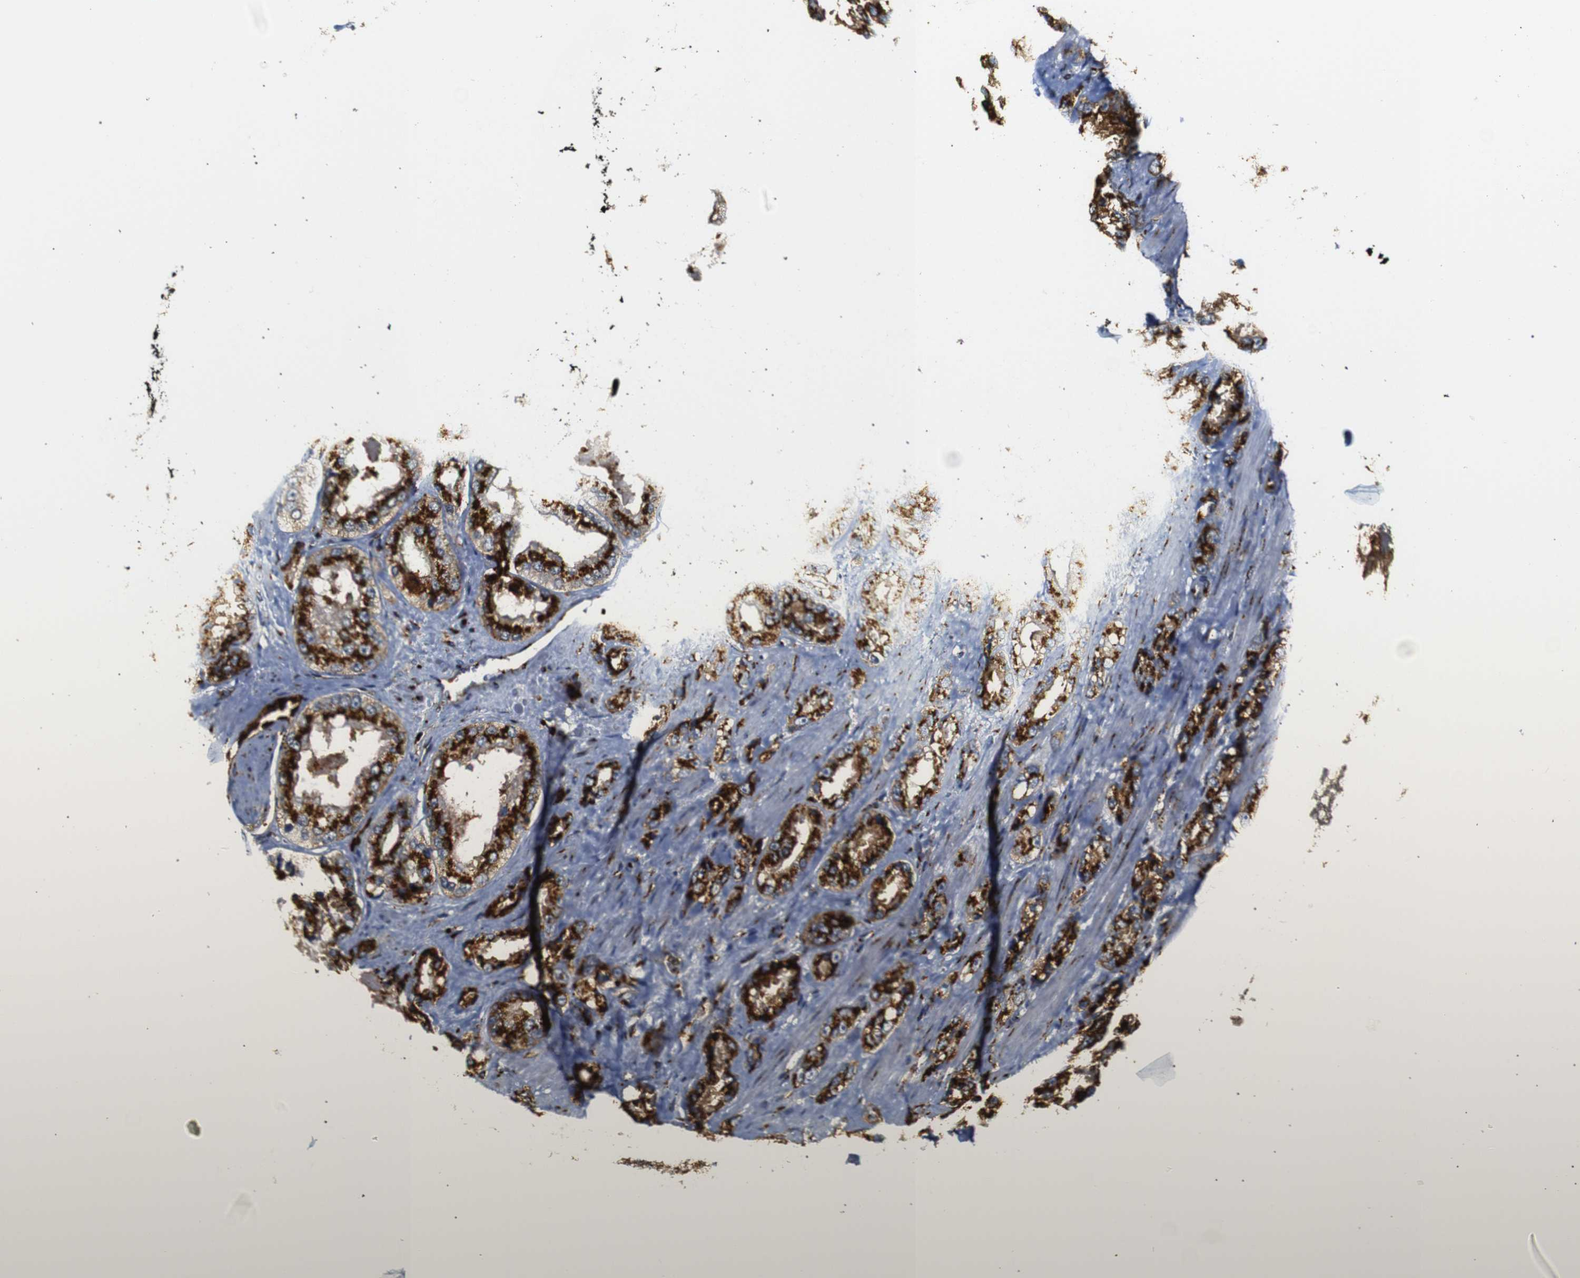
{"staining": {"intensity": "strong", "quantity": ">75%", "location": "cytoplasmic/membranous"}, "tissue": "prostate cancer", "cell_type": "Tumor cells", "image_type": "cancer", "snomed": [{"axis": "morphology", "description": "Adenocarcinoma, High grade"}, {"axis": "topography", "description": "Prostate"}], "caption": "DAB (3,3'-diaminobenzidine) immunohistochemical staining of high-grade adenocarcinoma (prostate) demonstrates strong cytoplasmic/membranous protein positivity in approximately >75% of tumor cells.", "gene": "TGOLN2", "patient": {"sex": "male", "age": 61}}